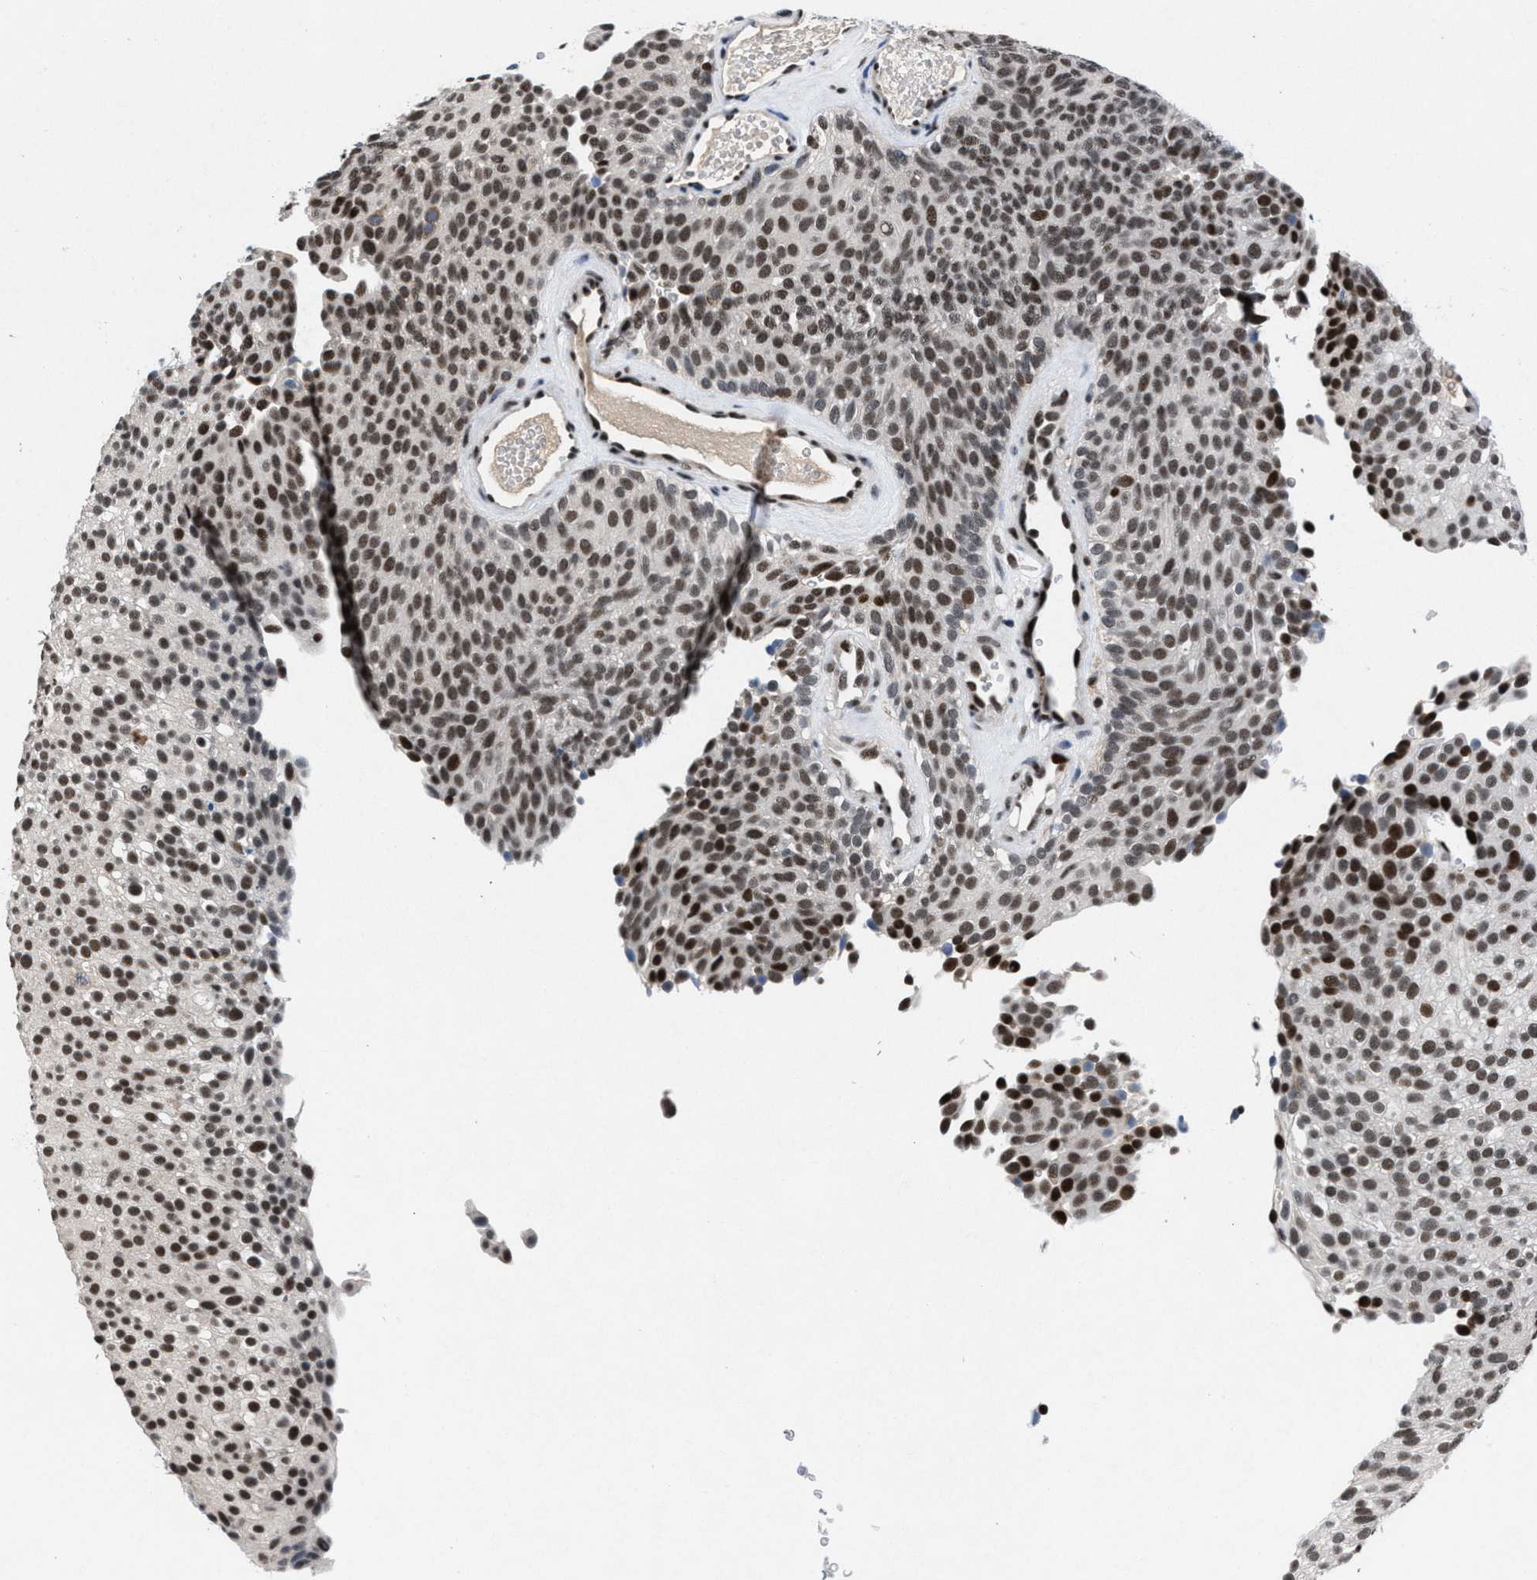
{"staining": {"intensity": "moderate", "quantity": ">75%", "location": "nuclear"}, "tissue": "urothelial cancer", "cell_type": "Tumor cells", "image_type": "cancer", "snomed": [{"axis": "morphology", "description": "Urothelial carcinoma, Low grade"}, {"axis": "topography", "description": "Urinary bladder"}], "caption": "Immunohistochemistry (IHC) (DAB) staining of urothelial carcinoma (low-grade) displays moderate nuclear protein staining in about >75% of tumor cells.", "gene": "WDR81", "patient": {"sex": "male", "age": 78}}